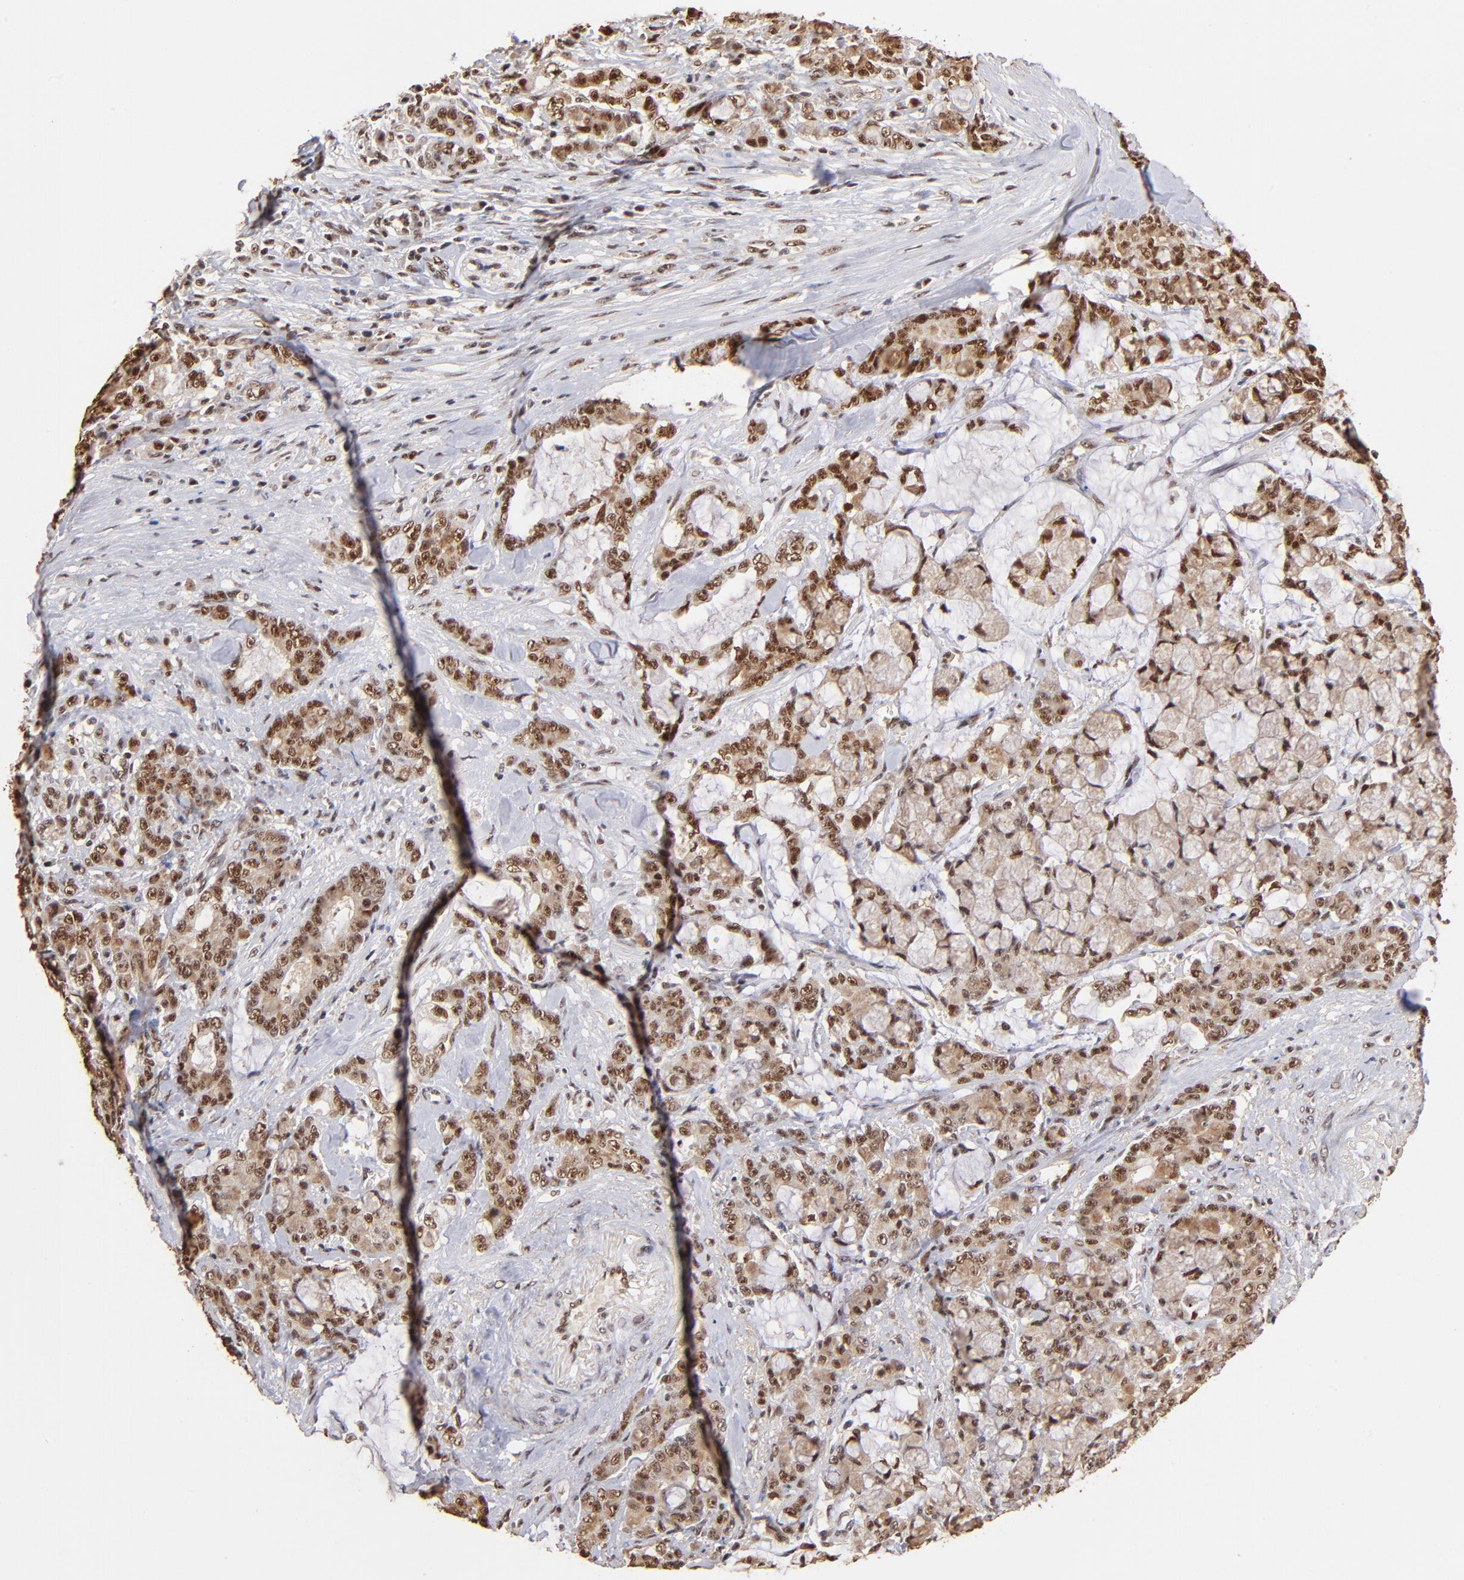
{"staining": {"intensity": "moderate", "quantity": ">75%", "location": "cytoplasmic/membranous,nuclear"}, "tissue": "pancreatic cancer", "cell_type": "Tumor cells", "image_type": "cancer", "snomed": [{"axis": "morphology", "description": "Adenocarcinoma, NOS"}, {"axis": "topography", "description": "Pancreas"}], "caption": "Moderate cytoplasmic/membranous and nuclear expression is identified in about >75% of tumor cells in pancreatic cancer (adenocarcinoma).", "gene": "ZNF146", "patient": {"sex": "female", "age": 73}}